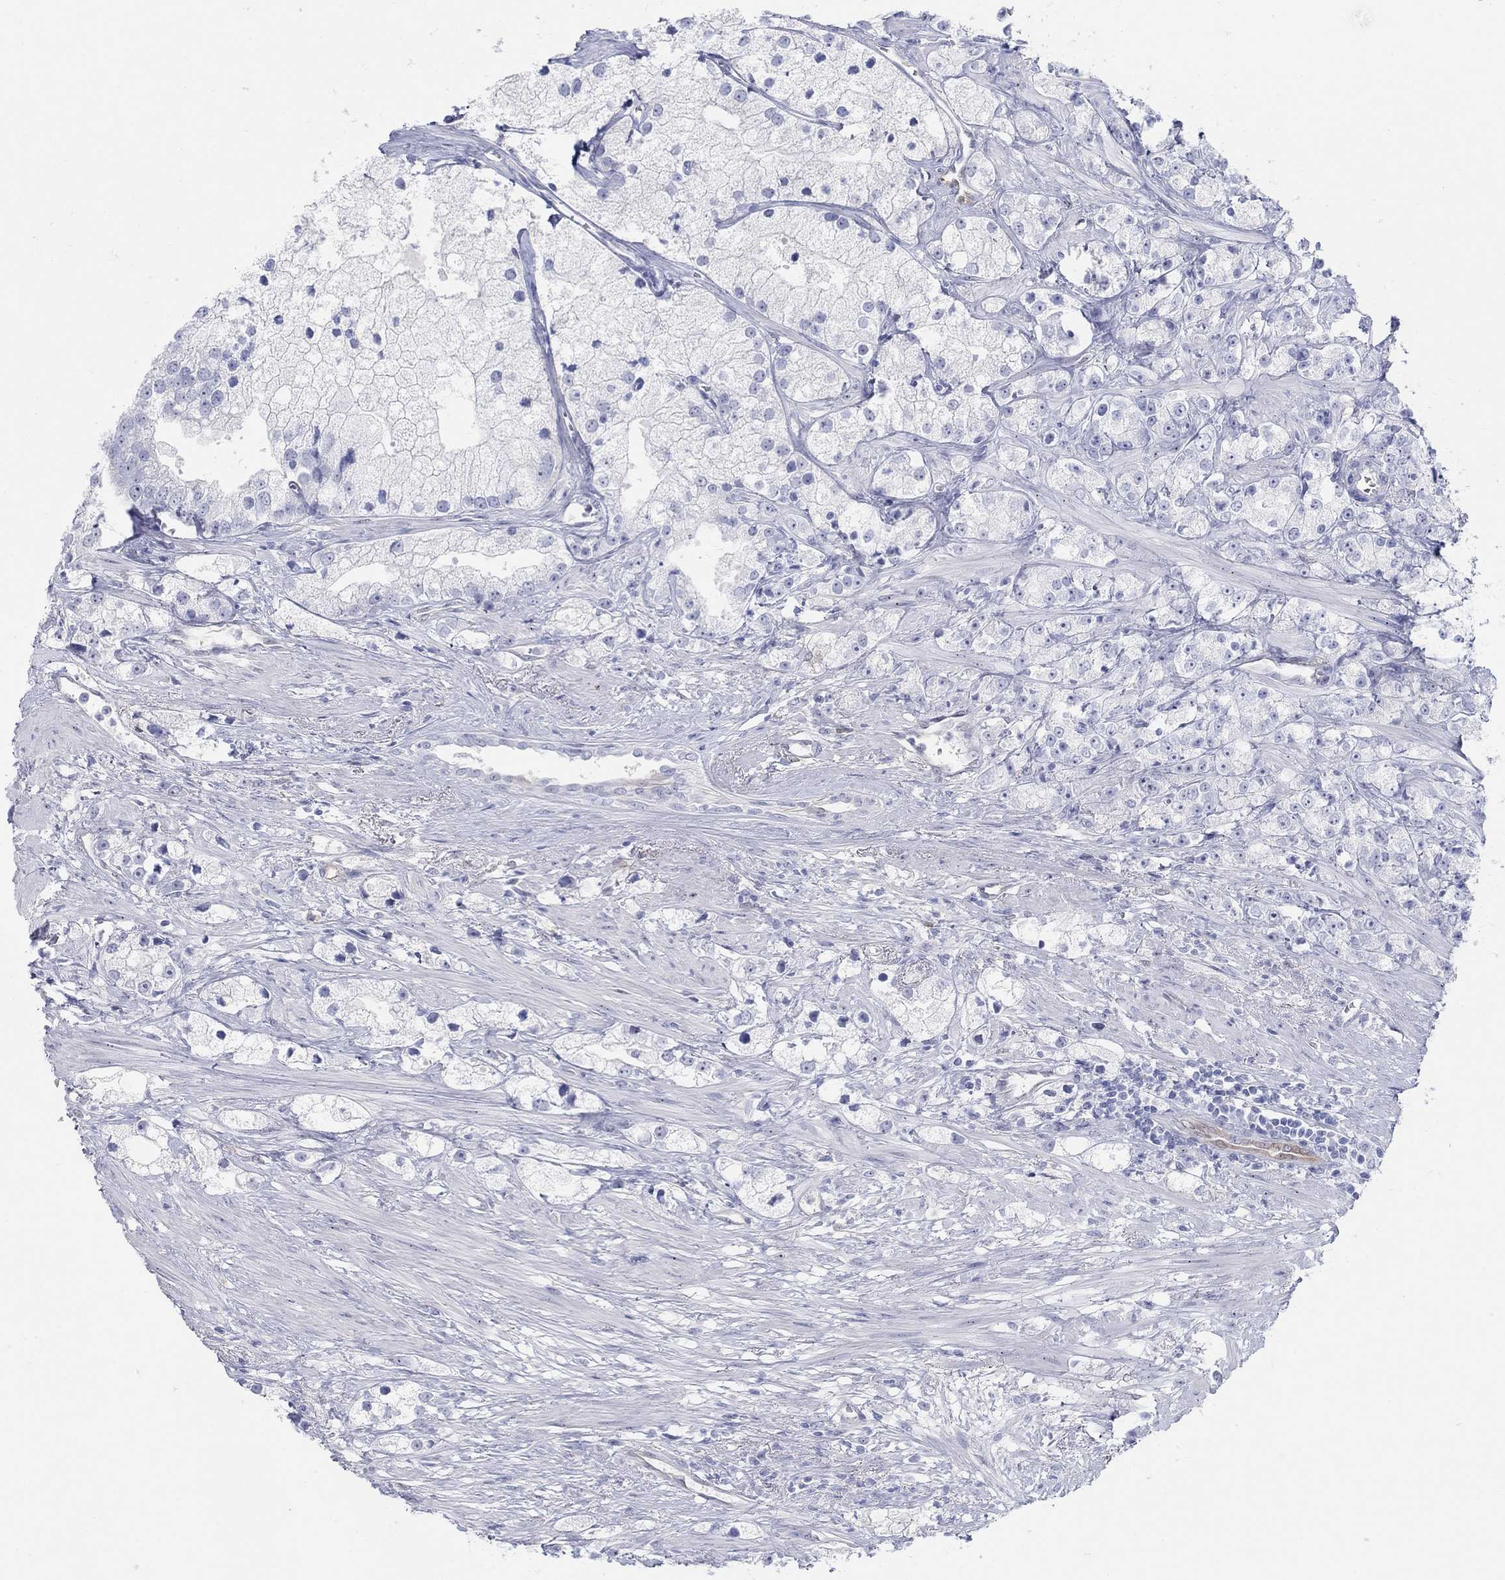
{"staining": {"intensity": "negative", "quantity": "none", "location": "none"}, "tissue": "prostate cancer", "cell_type": "Tumor cells", "image_type": "cancer", "snomed": [{"axis": "morphology", "description": "Adenocarcinoma, NOS"}, {"axis": "topography", "description": "Prostate and seminal vesicle, NOS"}, {"axis": "topography", "description": "Prostate"}], "caption": "Image shows no protein expression in tumor cells of prostate cancer (adenocarcinoma) tissue.", "gene": "AKR1C2", "patient": {"sex": "male", "age": 79}}